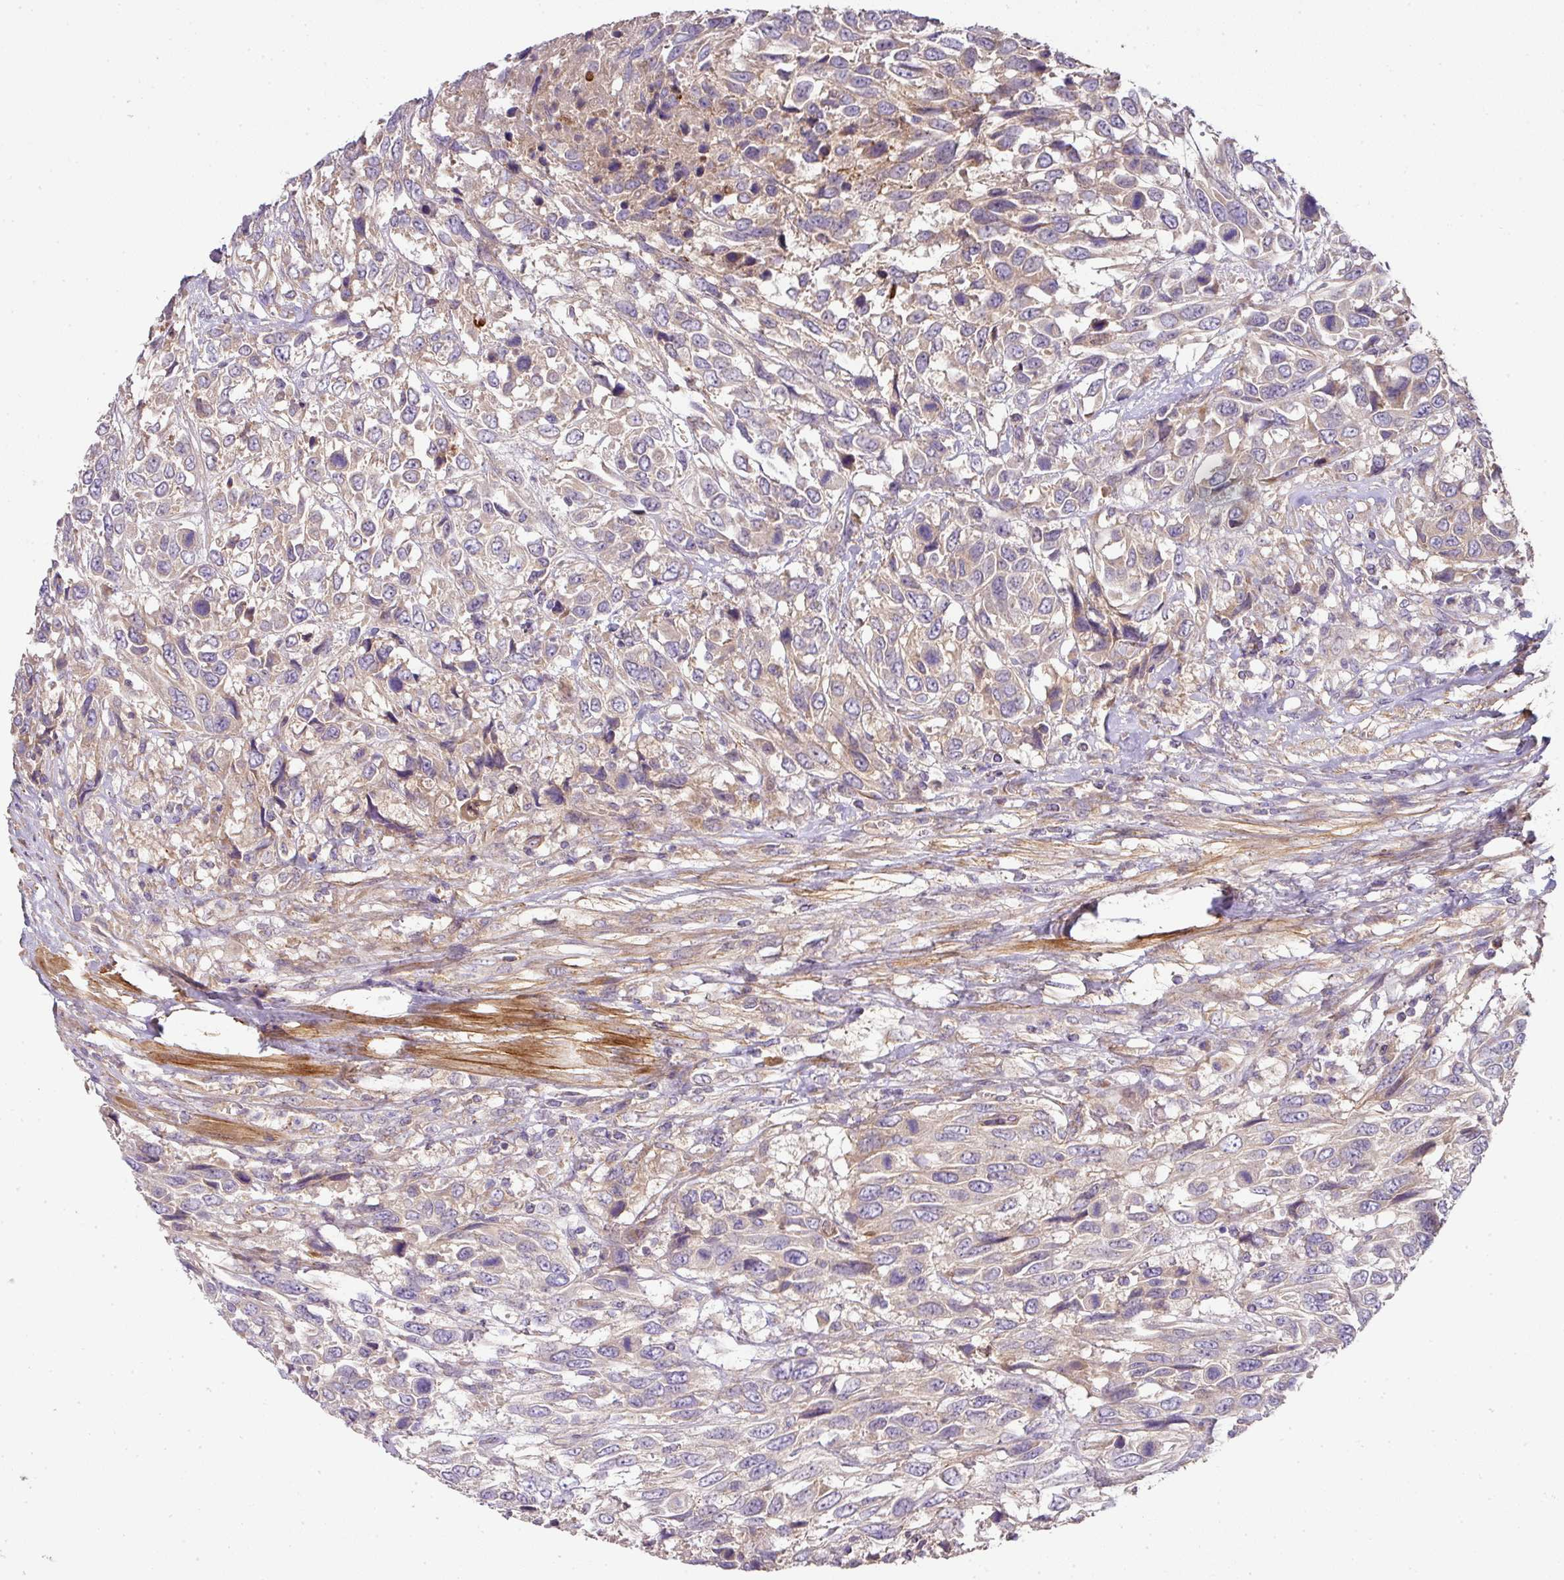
{"staining": {"intensity": "weak", "quantity": "<25%", "location": "cytoplasmic/membranous"}, "tissue": "urothelial cancer", "cell_type": "Tumor cells", "image_type": "cancer", "snomed": [{"axis": "morphology", "description": "Urothelial carcinoma, High grade"}, {"axis": "topography", "description": "Urinary bladder"}], "caption": "DAB immunohistochemical staining of human urothelial cancer shows no significant staining in tumor cells.", "gene": "STK35", "patient": {"sex": "female", "age": 70}}